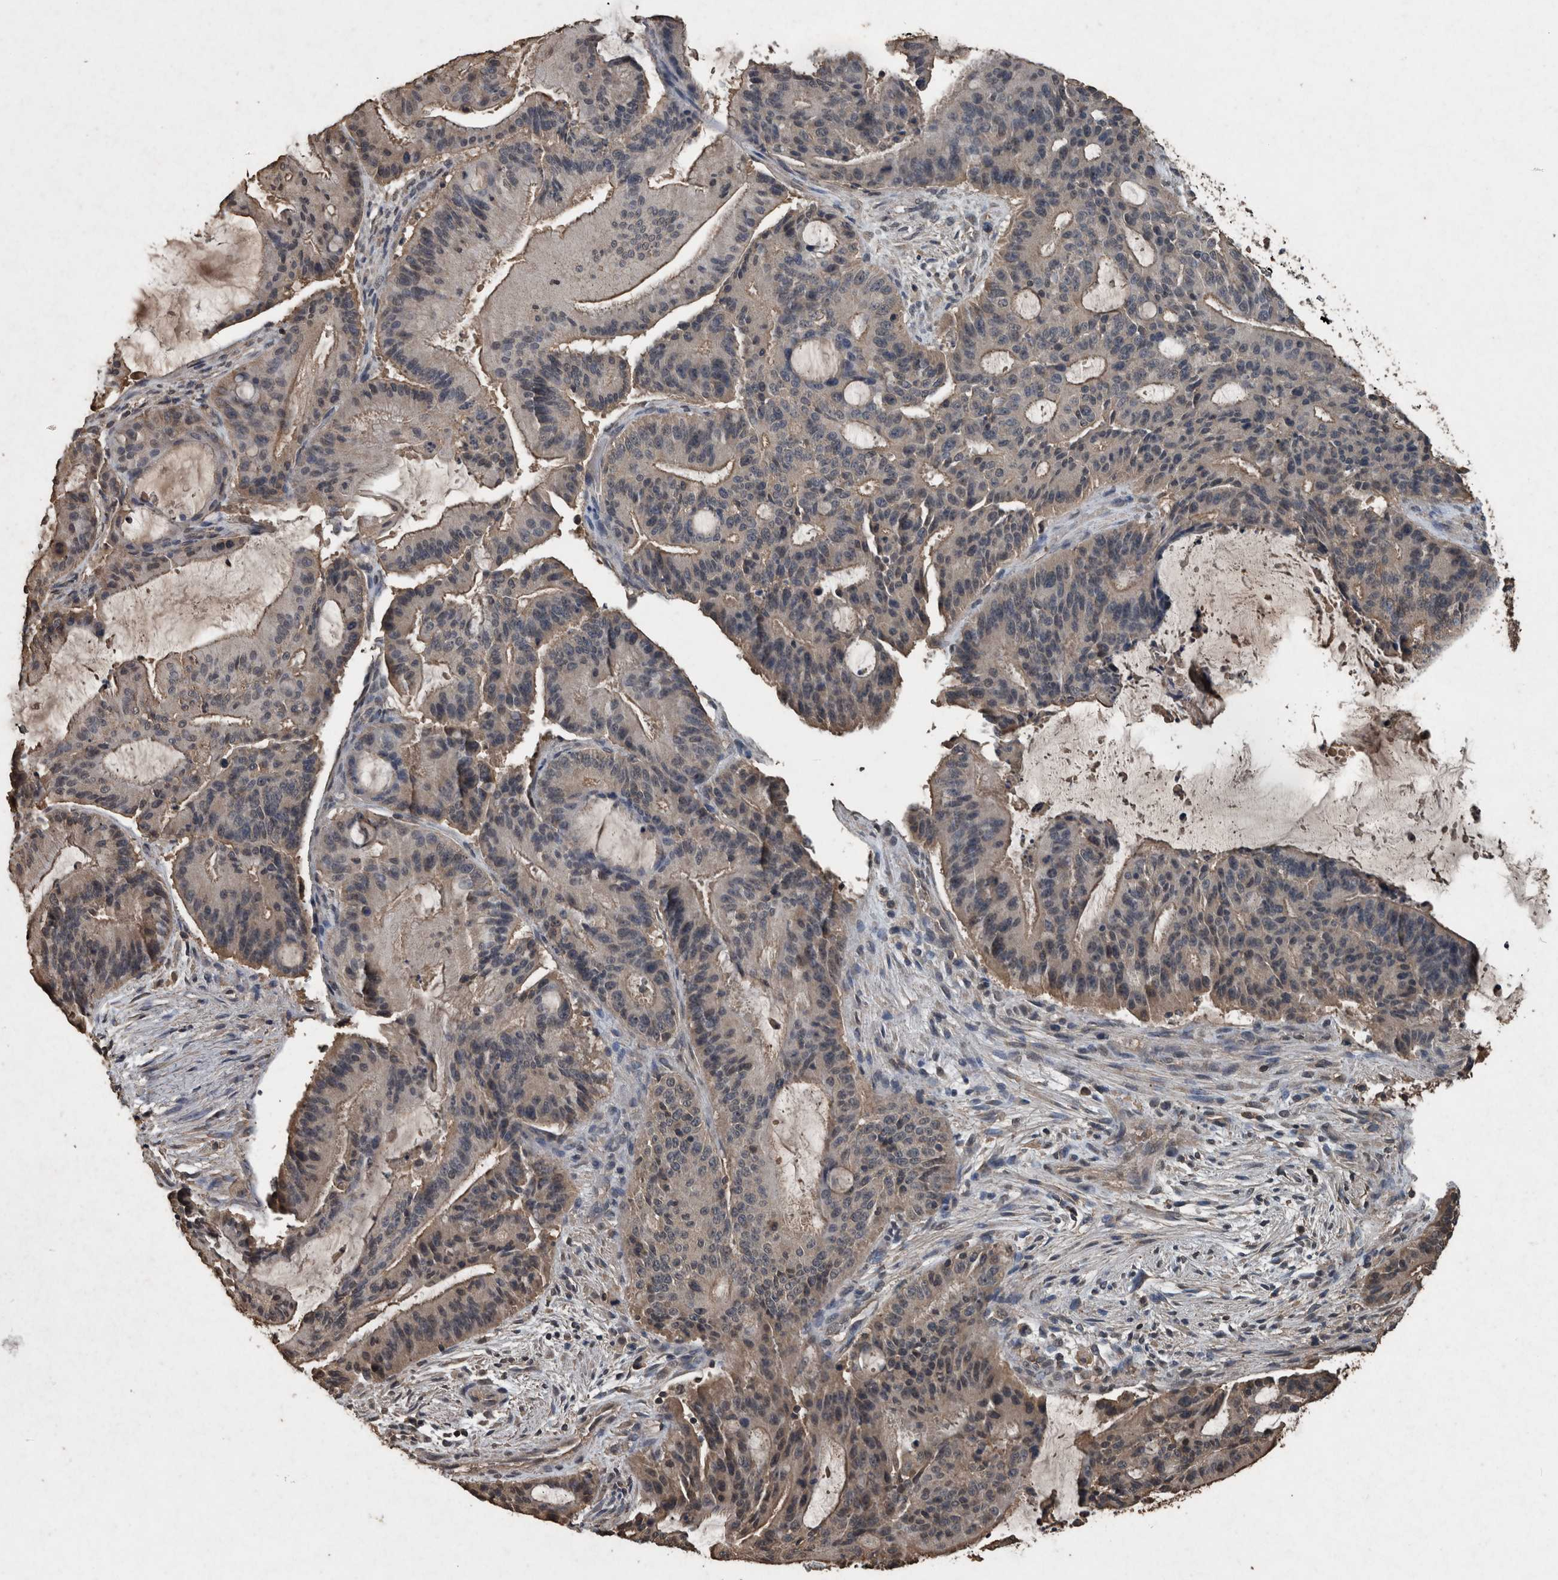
{"staining": {"intensity": "weak", "quantity": "<25%", "location": "cytoplasmic/membranous"}, "tissue": "liver cancer", "cell_type": "Tumor cells", "image_type": "cancer", "snomed": [{"axis": "morphology", "description": "Normal tissue, NOS"}, {"axis": "morphology", "description": "Cholangiocarcinoma"}, {"axis": "topography", "description": "Liver"}, {"axis": "topography", "description": "Peripheral nerve tissue"}], "caption": "This is an immunohistochemistry photomicrograph of liver cancer (cholangiocarcinoma). There is no expression in tumor cells.", "gene": "FGFRL1", "patient": {"sex": "female", "age": 73}}